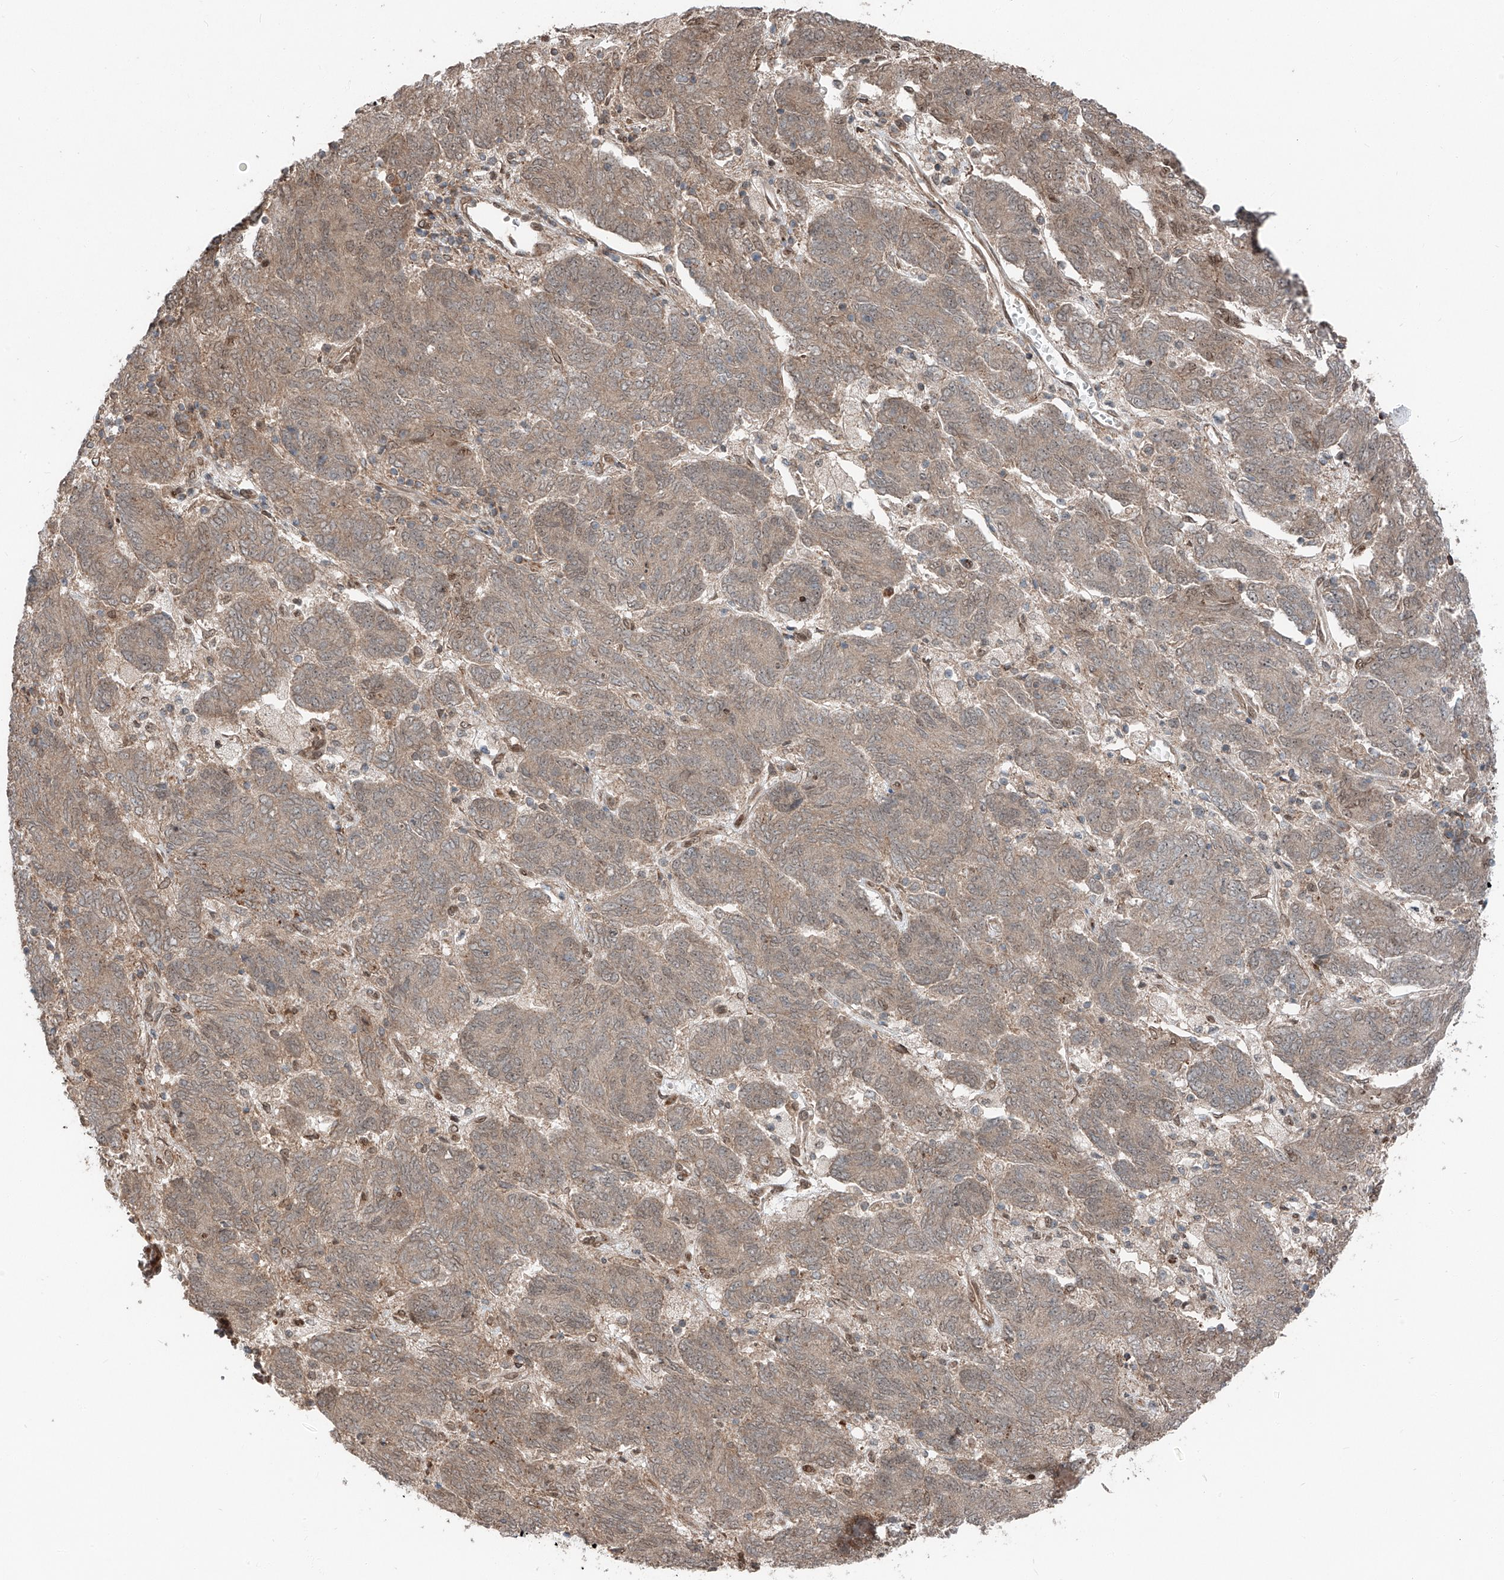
{"staining": {"intensity": "moderate", "quantity": "25%-75%", "location": "cytoplasmic/membranous"}, "tissue": "endometrial cancer", "cell_type": "Tumor cells", "image_type": "cancer", "snomed": [{"axis": "morphology", "description": "Adenocarcinoma, NOS"}, {"axis": "topography", "description": "Endometrium"}], "caption": "Moderate cytoplasmic/membranous positivity for a protein is seen in about 25%-75% of tumor cells of adenocarcinoma (endometrial) using immunohistochemistry (IHC).", "gene": "CEP162", "patient": {"sex": "female", "age": 80}}